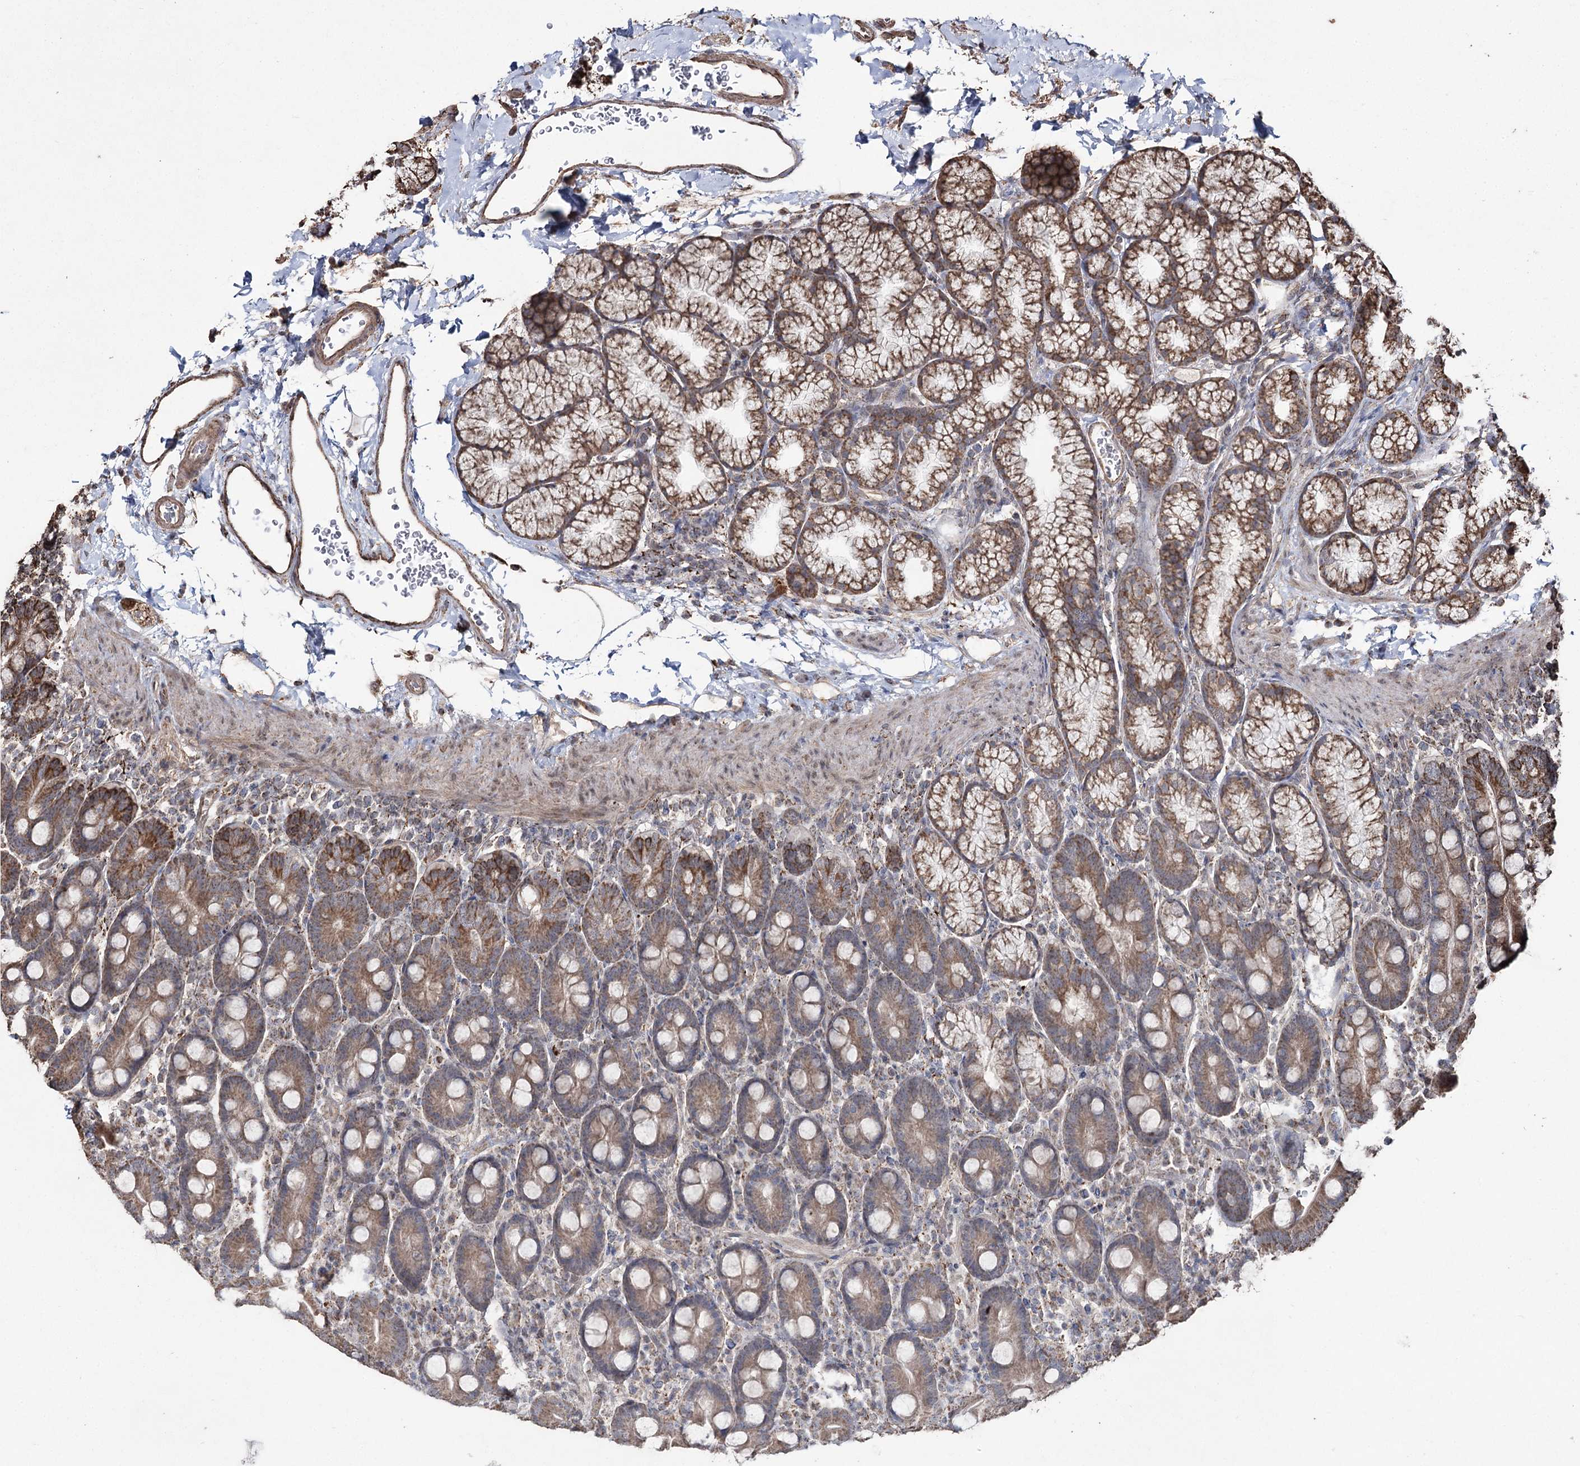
{"staining": {"intensity": "moderate", "quantity": "25%-75%", "location": "cytoplasmic/membranous"}, "tissue": "duodenum", "cell_type": "Glandular cells", "image_type": "normal", "snomed": [{"axis": "morphology", "description": "Normal tissue, NOS"}, {"axis": "topography", "description": "Duodenum"}], "caption": "Glandular cells reveal medium levels of moderate cytoplasmic/membranous positivity in approximately 25%-75% of cells in normal duodenum.", "gene": "SLF2", "patient": {"sex": "male", "age": 35}}